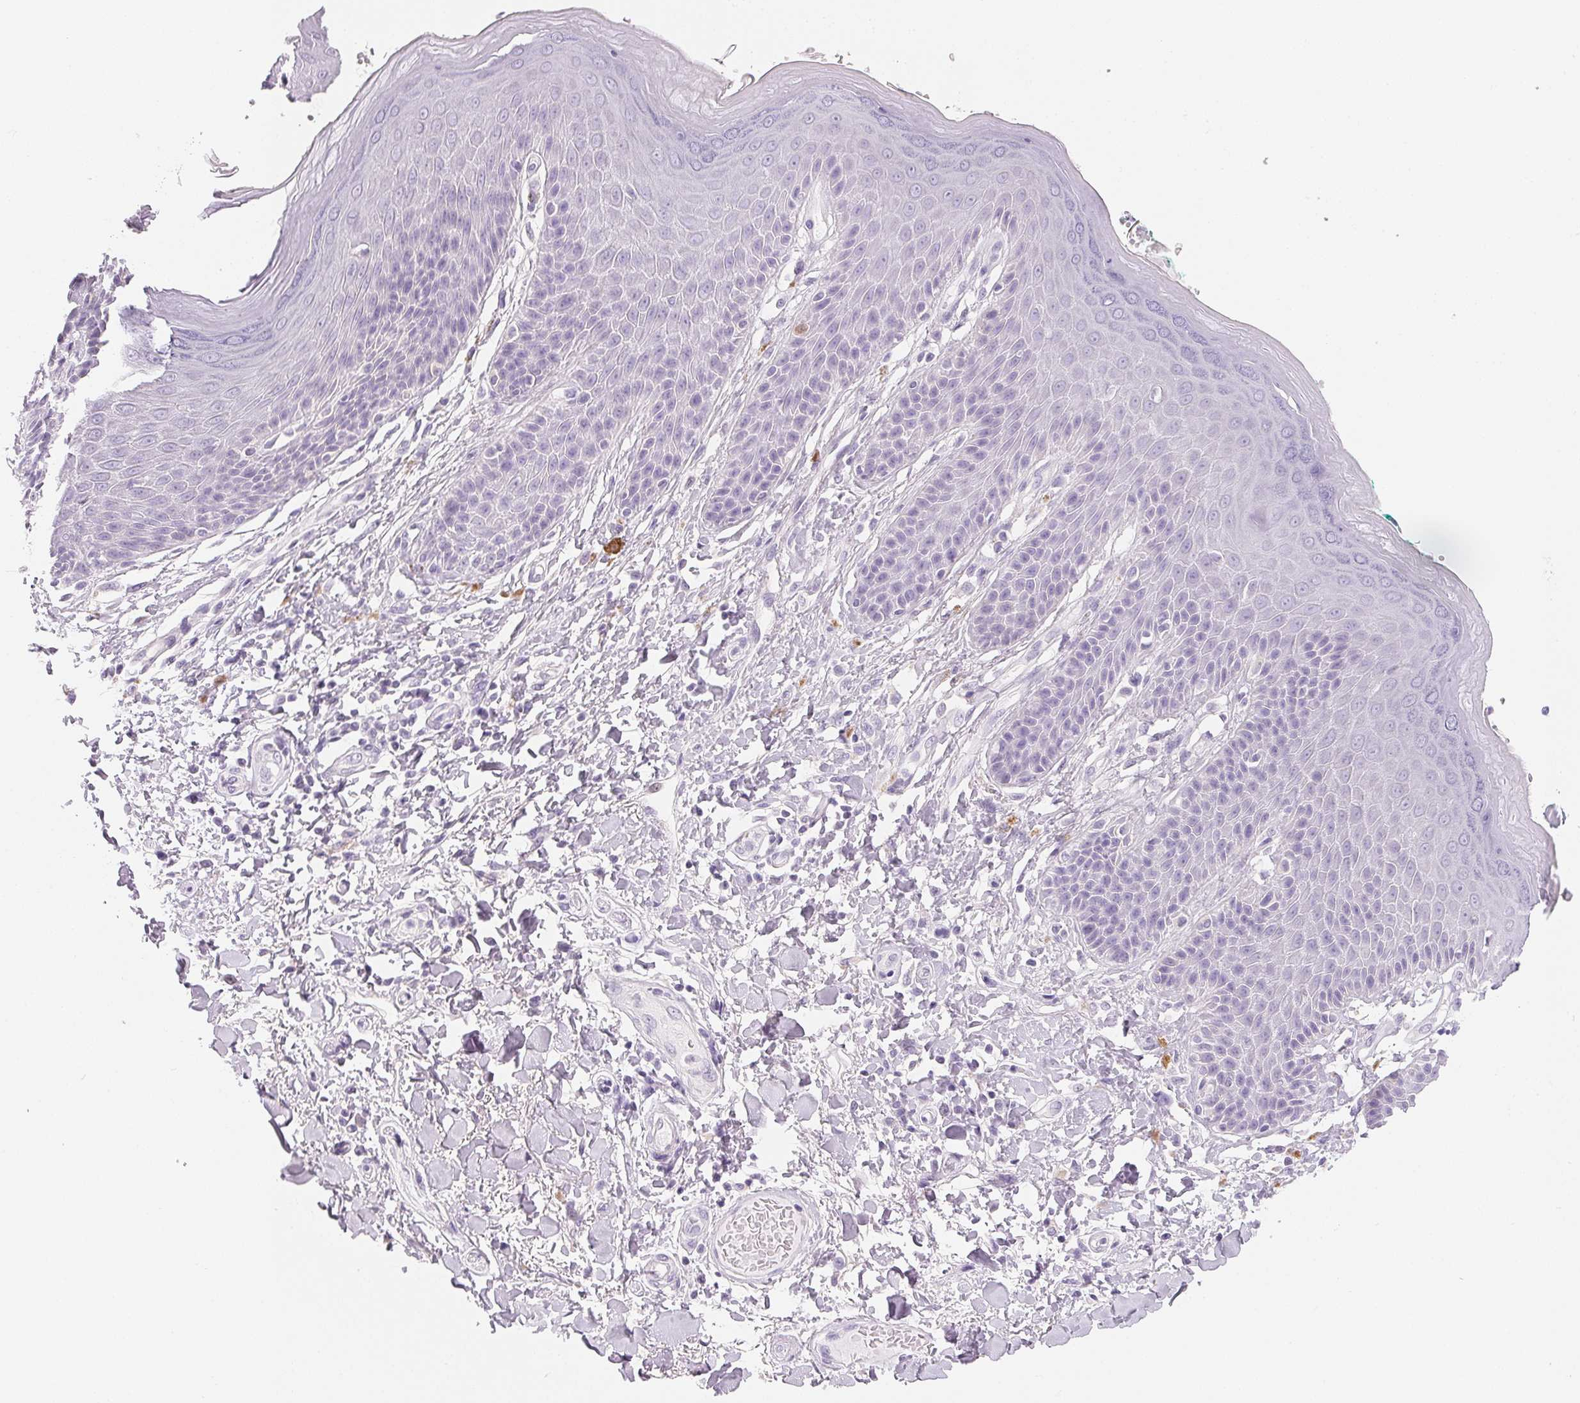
{"staining": {"intensity": "negative", "quantity": "none", "location": "none"}, "tissue": "skin", "cell_type": "Epidermal cells", "image_type": "normal", "snomed": [{"axis": "morphology", "description": "Normal tissue, NOS"}, {"axis": "topography", "description": "Anal"}, {"axis": "topography", "description": "Peripheral nerve tissue"}], "caption": "Immunohistochemistry (IHC) image of normal skin: human skin stained with DAB displays no significant protein staining in epidermal cells.", "gene": "SPACA5B", "patient": {"sex": "male", "age": 51}}